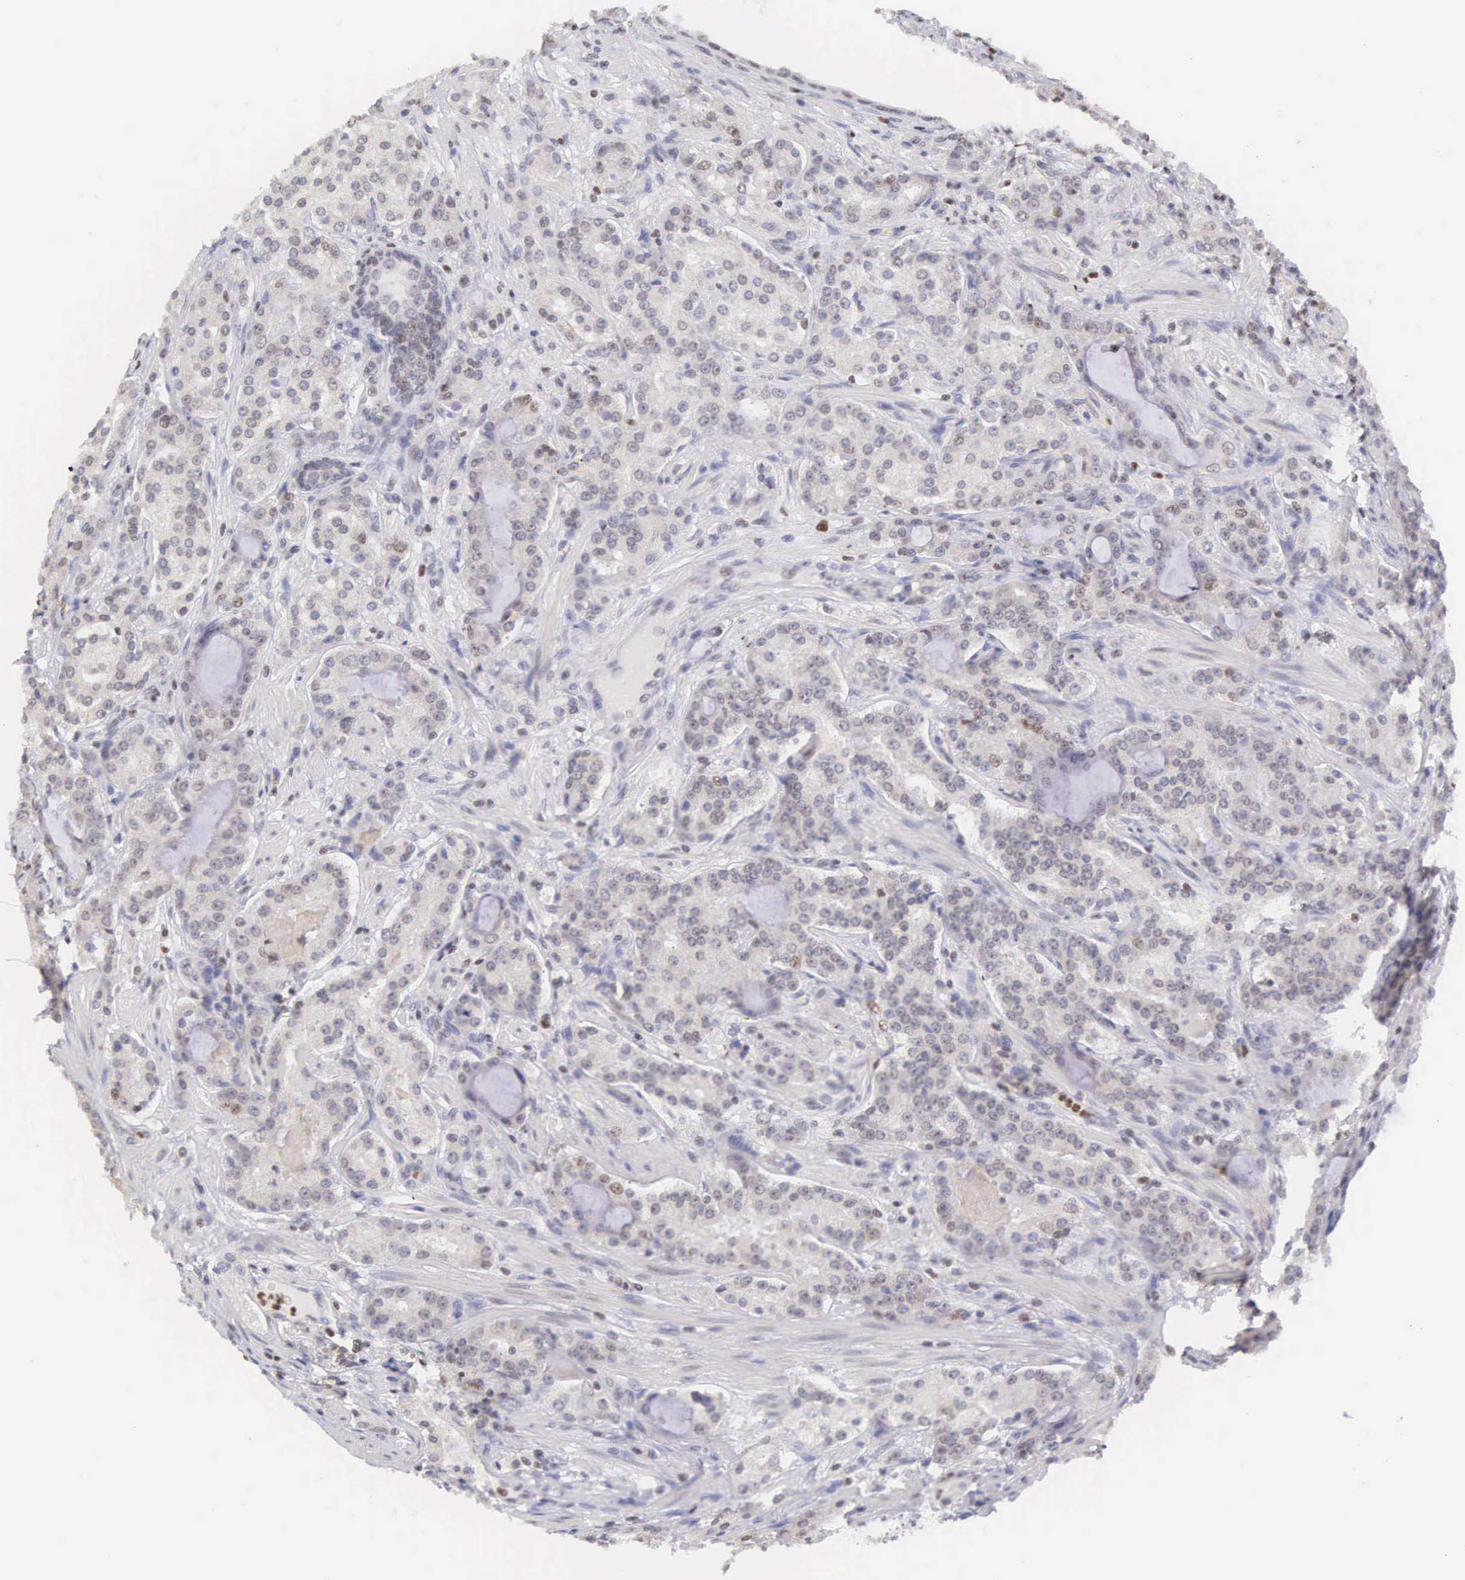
{"staining": {"intensity": "negative", "quantity": "none", "location": "none"}, "tissue": "prostate cancer", "cell_type": "Tumor cells", "image_type": "cancer", "snomed": [{"axis": "morphology", "description": "Adenocarcinoma, Medium grade"}, {"axis": "topography", "description": "Prostate"}], "caption": "DAB (3,3'-diaminobenzidine) immunohistochemical staining of human prostate cancer (adenocarcinoma (medium-grade)) reveals no significant positivity in tumor cells.", "gene": "VRK1", "patient": {"sex": "male", "age": 72}}